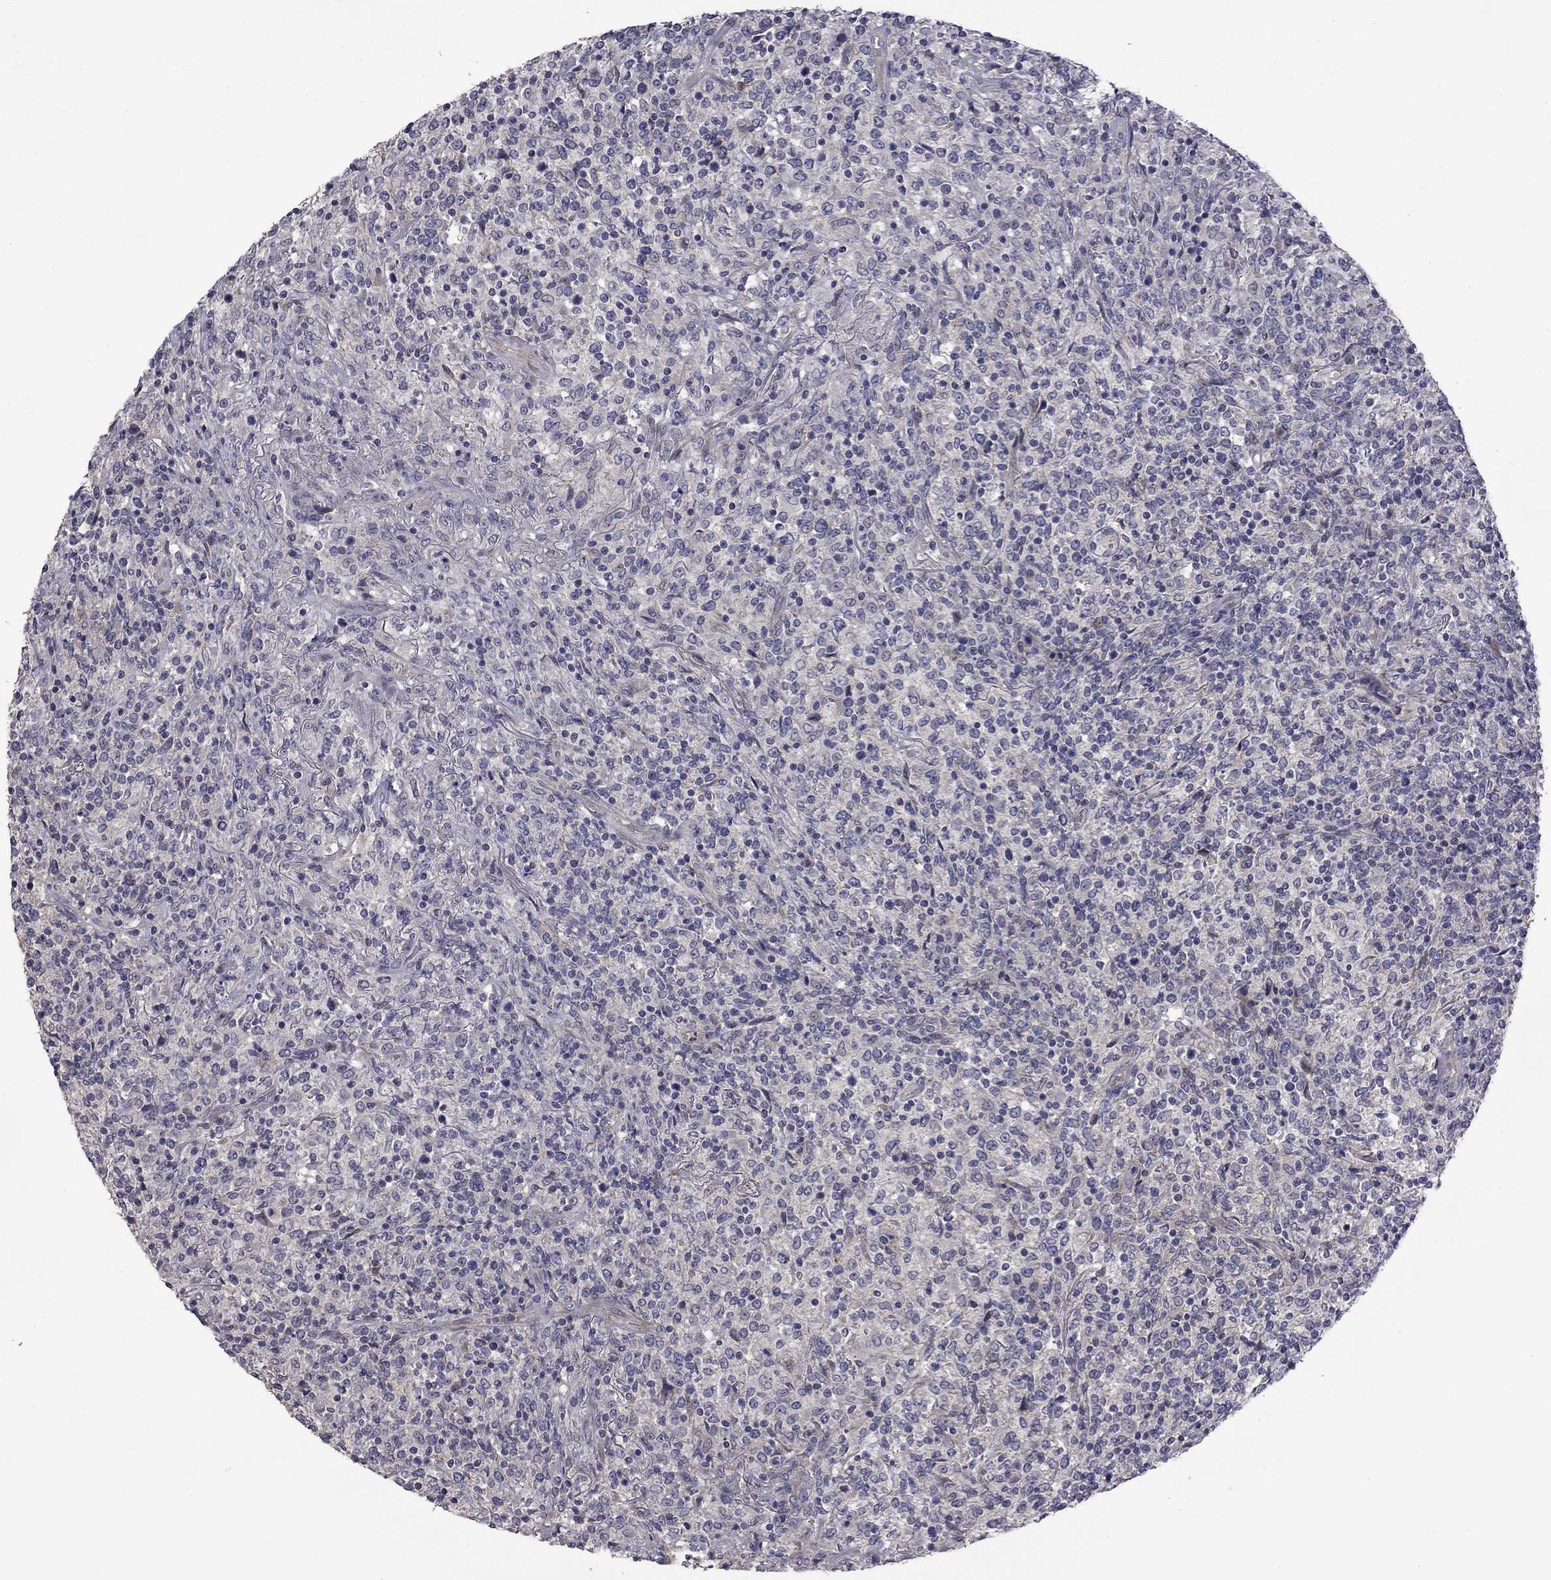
{"staining": {"intensity": "negative", "quantity": "none", "location": "none"}, "tissue": "lymphoma", "cell_type": "Tumor cells", "image_type": "cancer", "snomed": [{"axis": "morphology", "description": "Malignant lymphoma, non-Hodgkin's type, High grade"}, {"axis": "topography", "description": "Lung"}], "caption": "A micrograph of malignant lymphoma, non-Hodgkin's type (high-grade) stained for a protein reveals no brown staining in tumor cells. (DAB (3,3'-diaminobenzidine) IHC with hematoxylin counter stain).", "gene": "SLC39A14", "patient": {"sex": "male", "age": 79}}